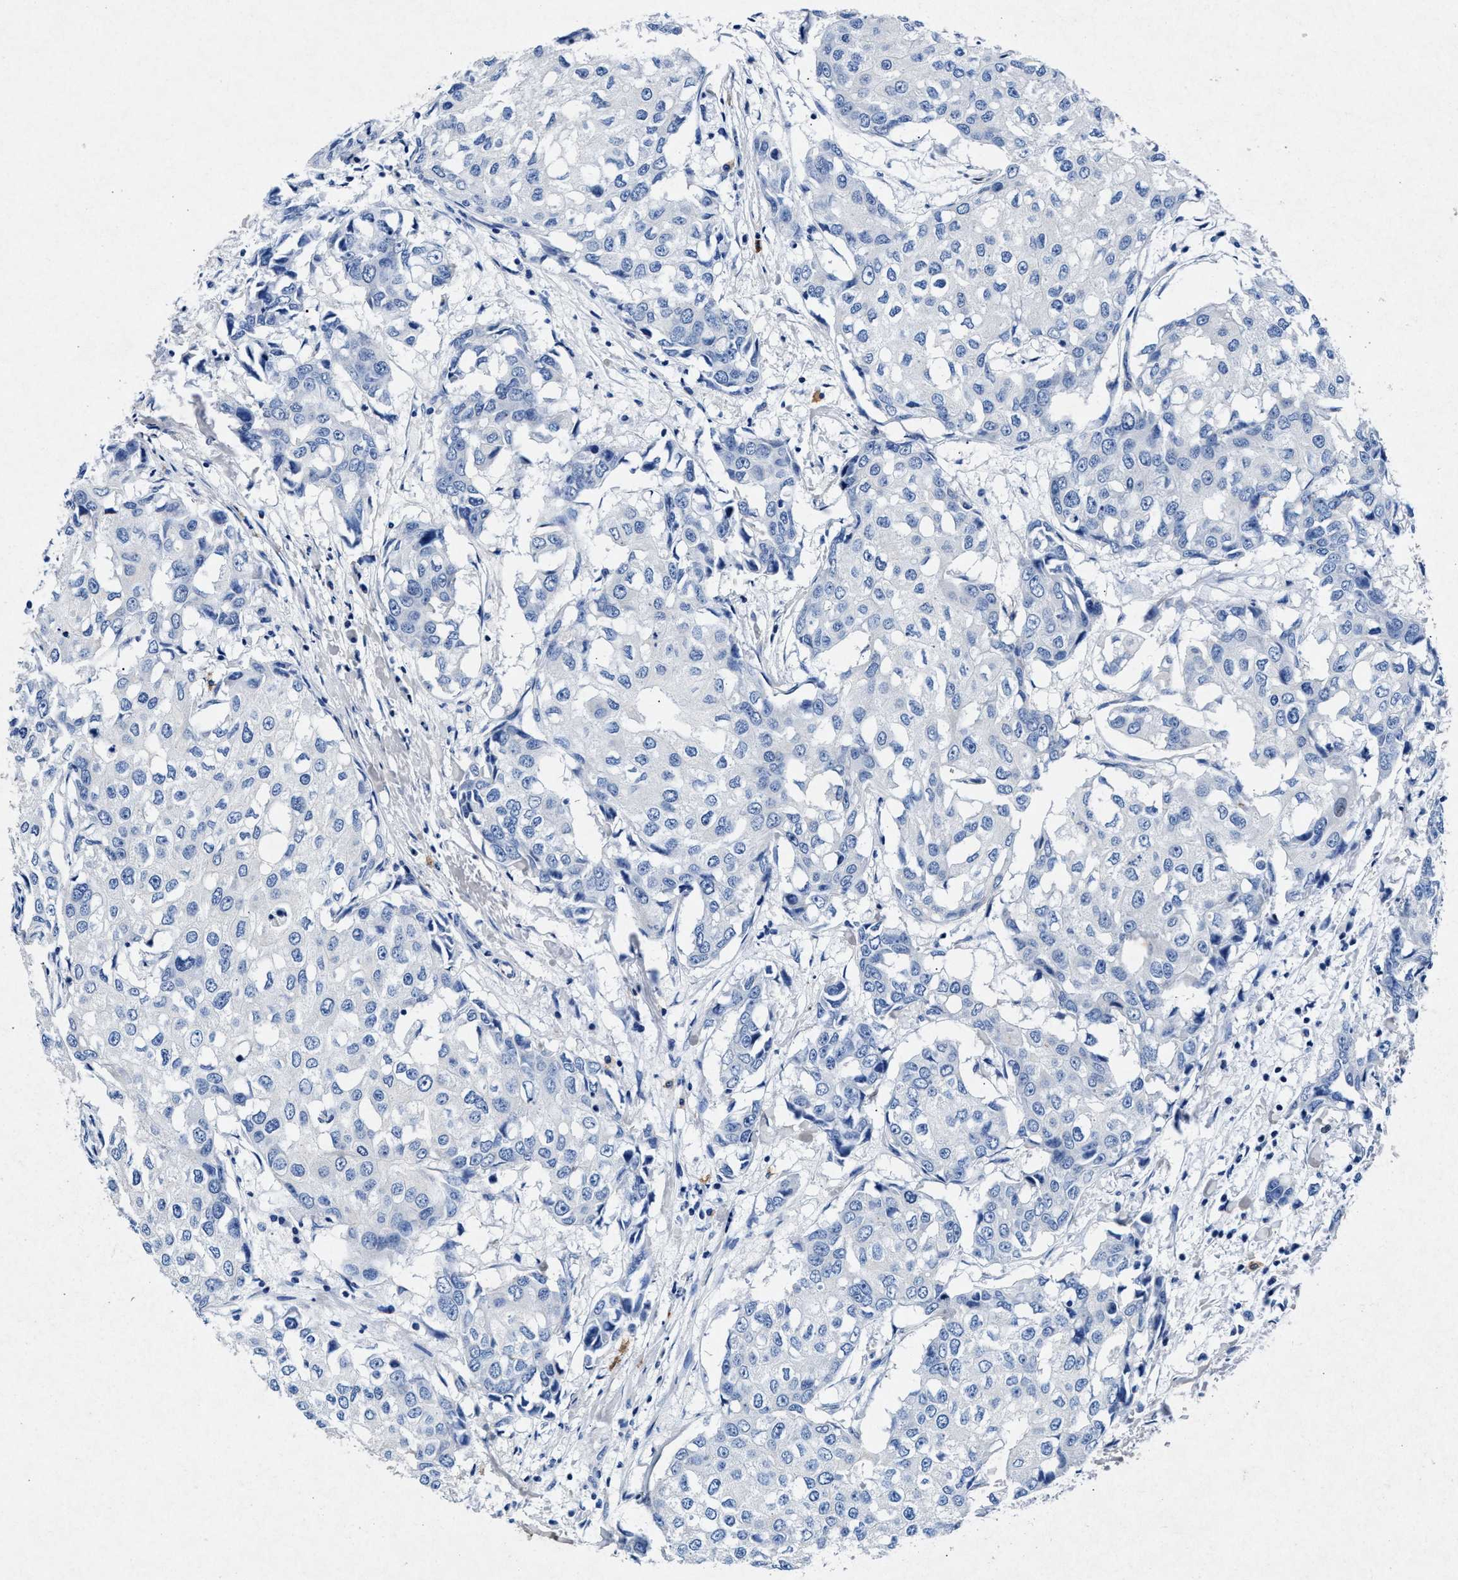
{"staining": {"intensity": "negative", "quantity": "none", "location": "none"}, "tissue": "breast cancer", "cell_type": "Tumor cells", "image_type": "cancer", "snomed": [{"axis": "morphology", "description": "Duct carcinoma"}, {"axis": "topography", "description": "Breast"}], "caption": "DAB (3,3'-diaminobenzidine) immunohistochemical staining of human breast cancer (infiltrating ductal carcinoma) displays no significant staining in tumor cells.", "gene": "MAP6", "patient": {"sex": "female", "age": 27}}